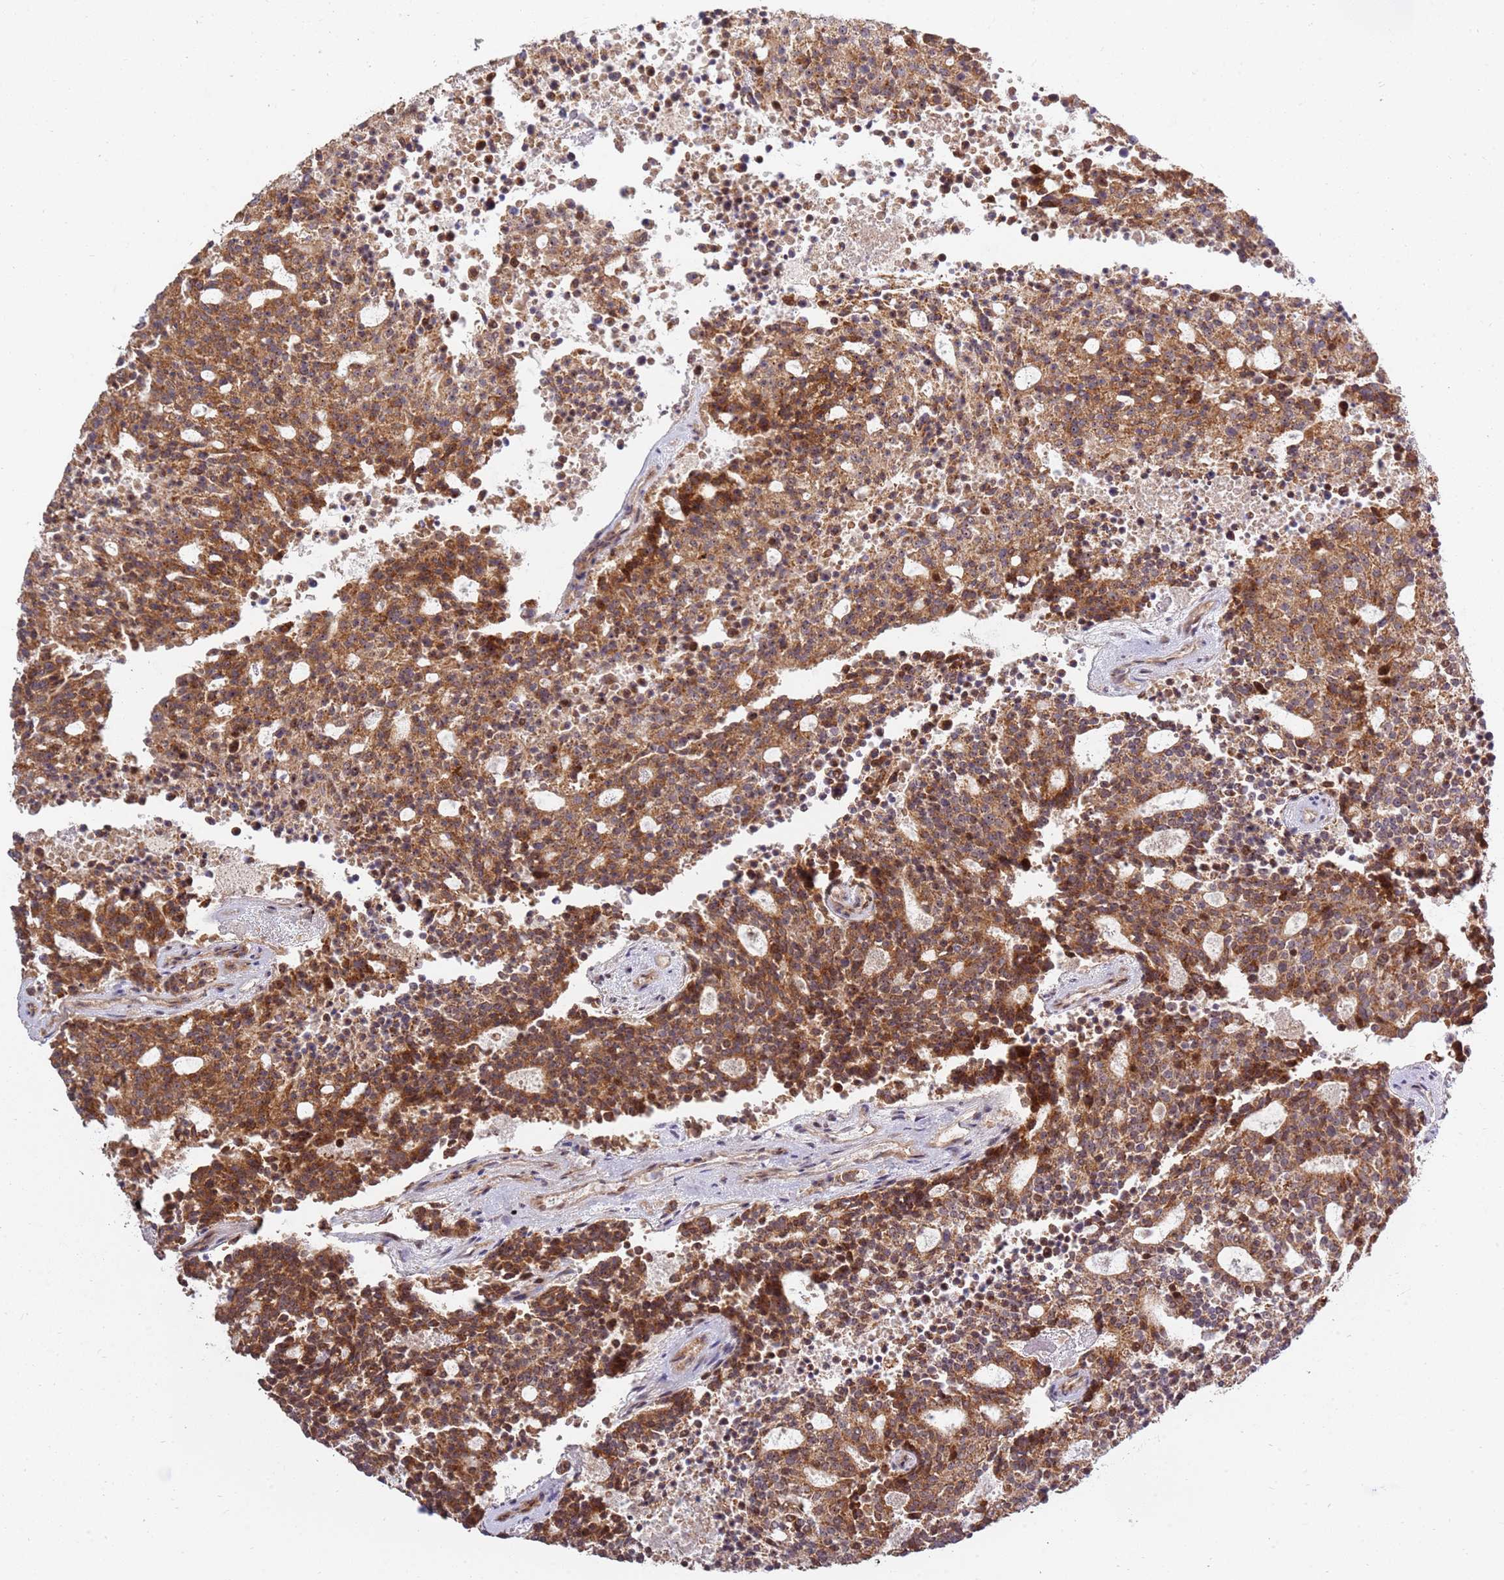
{"staining": {"intensity": "strong", "quantity": ">75%", "location": "cytoplasmic/membranous"}, "tissue": "carcinoid", "cell_type": "Tumor cells", "image_type": "cancer", "snomed": [{"axis": "morphology", "description": "Carcinoid, malignant, NOS"}, {"axis": "topography", "description": "Pancreas"}], "caption": "A brown stain shows strong cytoplasmic/membranous staining of a protein in human carcinoid tumor cells.", "gene": "KIF25", "patient": {"sex": "female", "age": 54}}